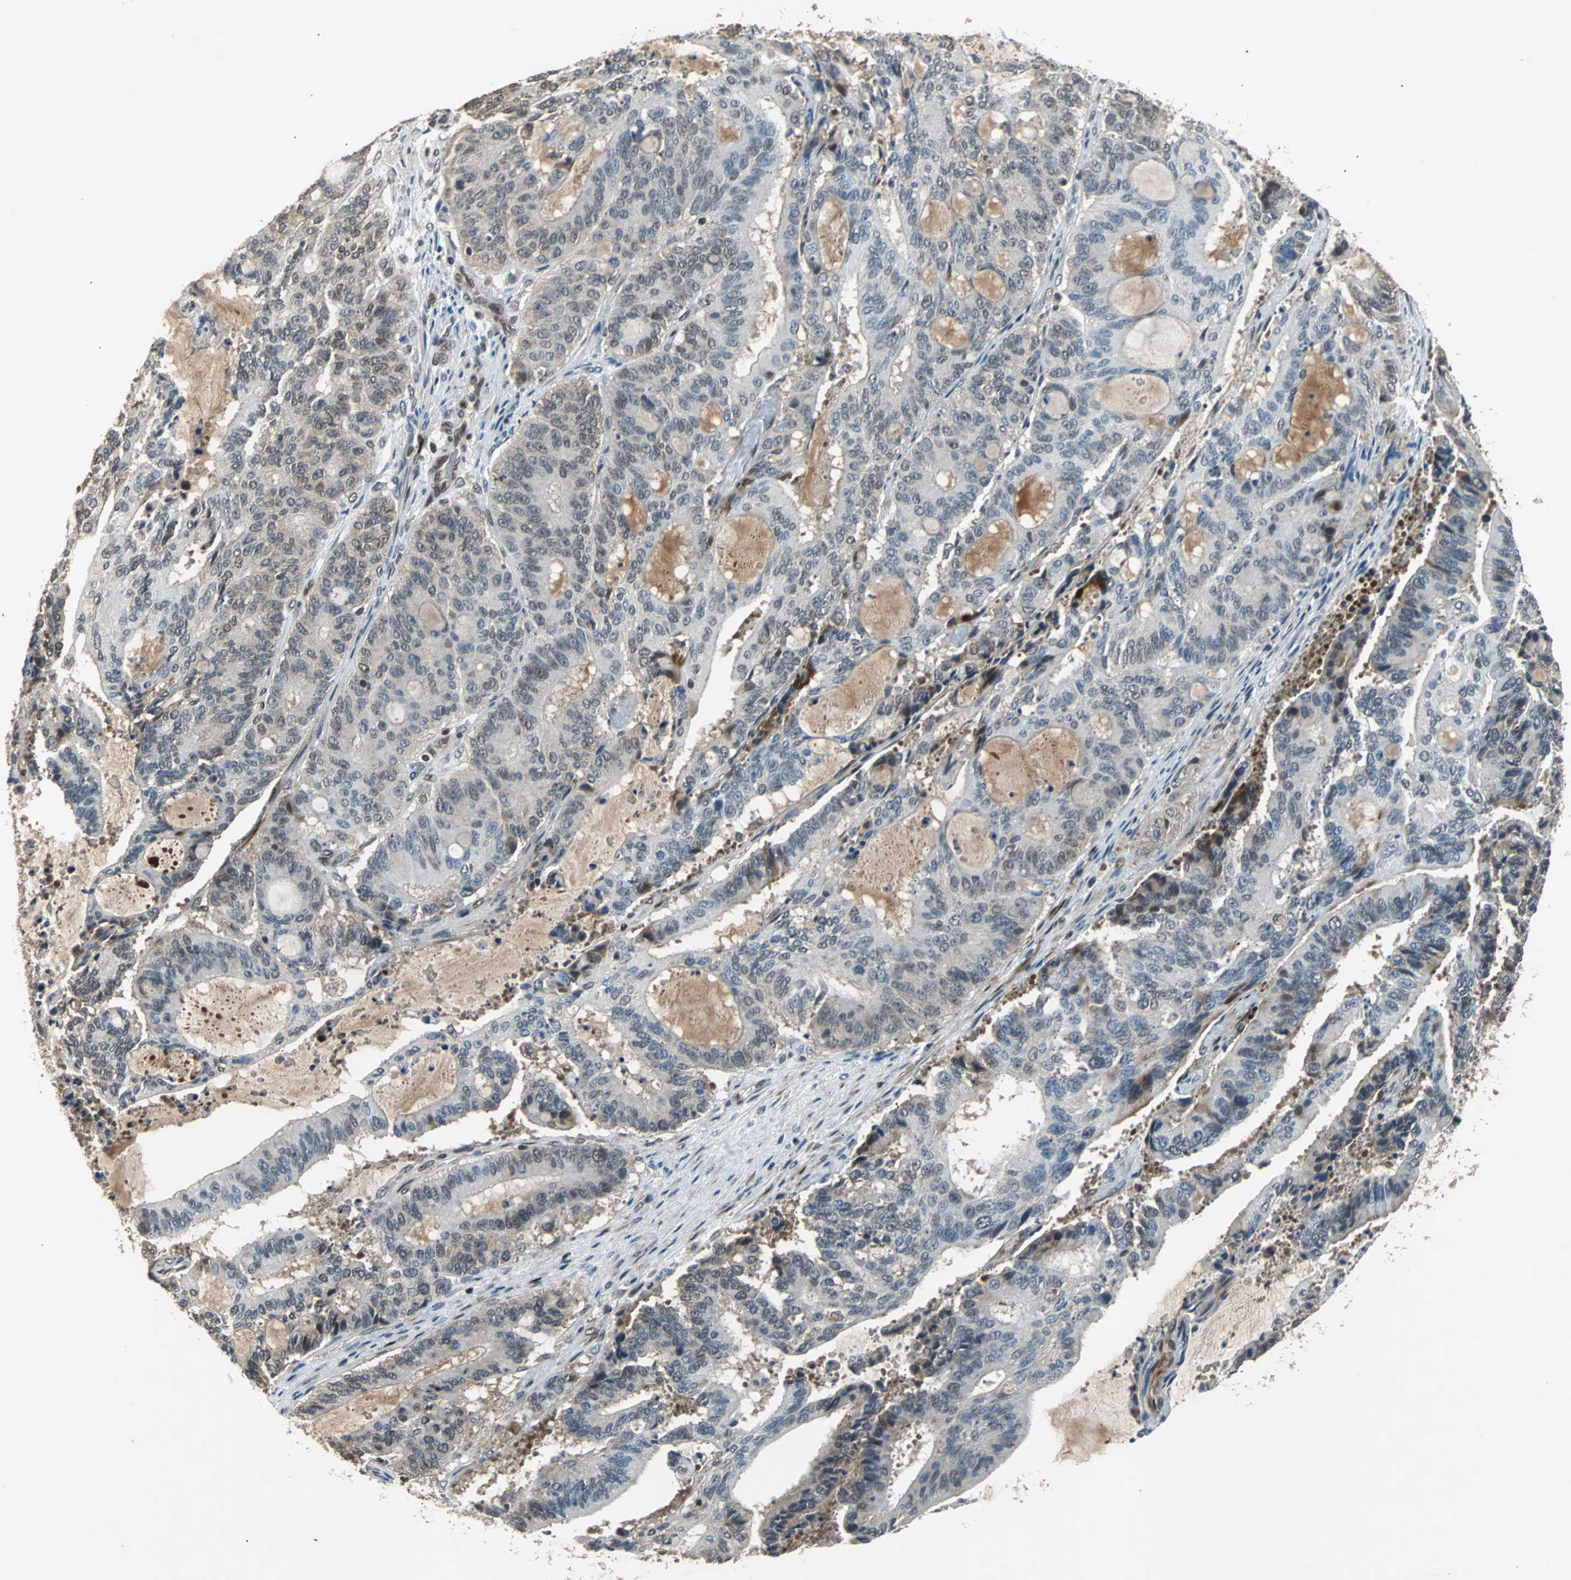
{"staining": {"intensity": "weak", "quantity": "<25%", "location": "cytoplasmic/membranous,nuclear"}, "tissue": "liver cancer", "cell_type": "Tumor cells", "image_type": "cancer", "snomed": [{"axis": "morphology", "description": "Cholangiocarcinoma"}, {"axis": "topography", "description": "Liver"}], "caption": "The micrograph demonstrates no significant expression in tumor cells of liver cancer.", "gene": "PHC1", "patient": {"sex": "female", "age": 73}}